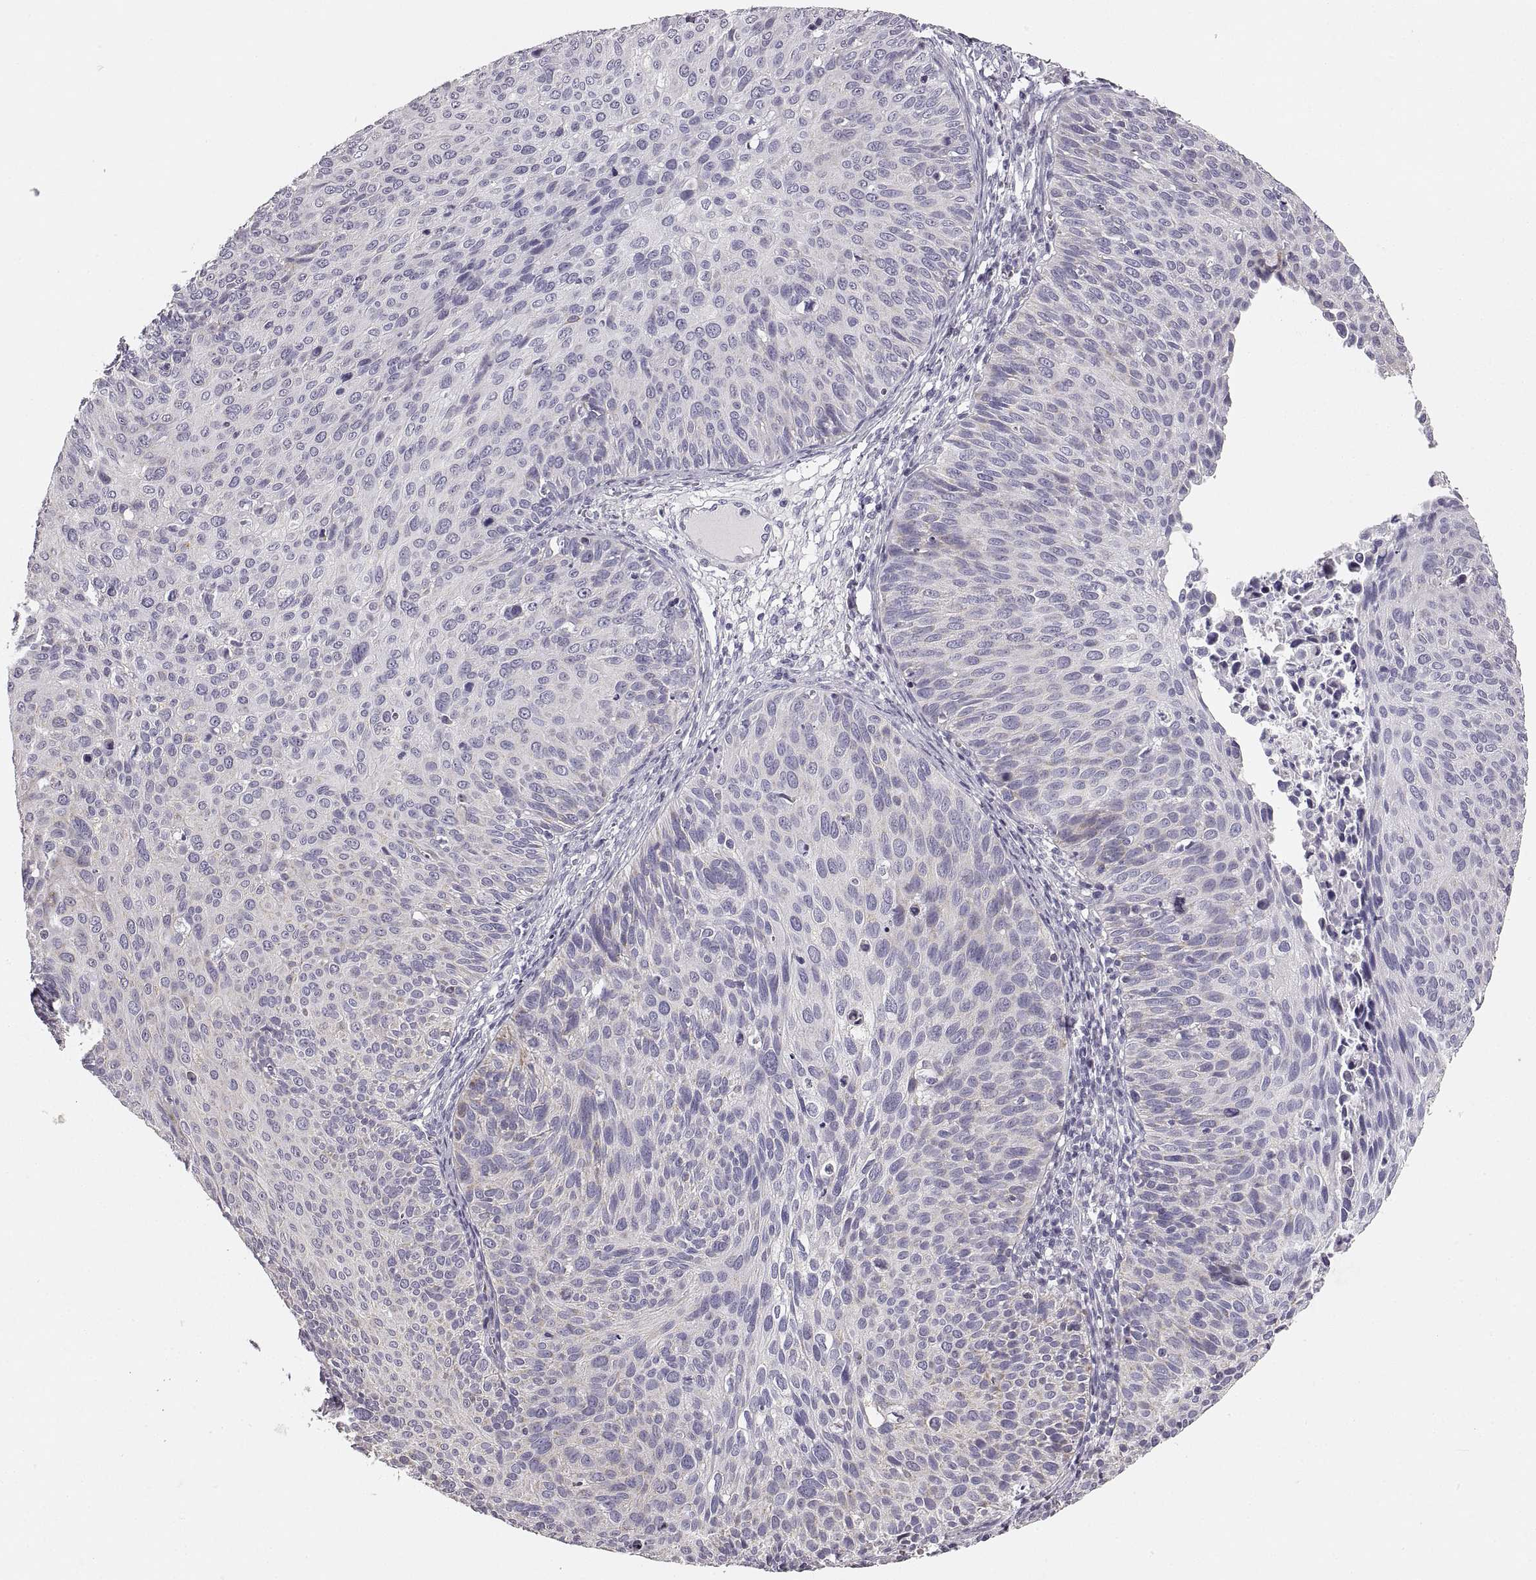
{"staining": {"intensity": "weak", "quantity": "25%-75%", "location": "cytoplasmic/membranous"}, "tissue": "cervical cancer", "cell_type": "Tumor cells", "image_type": "cancer", "snomed": [{"axis": "morphology", "description": "Squamous cell carcinoma, NOS"}, {"axis": "topography", "description": "Cervix"}], "caption": "Cervical cancer stained with IHC displays weak cytoplasmic/membranous staining in about 25%-75% of tumor cells. (brown staining indicates protein expression, while blue staining denotes nuclei).", "gene": "RDH13", "patient": {"sex": "female", "age": 36}}